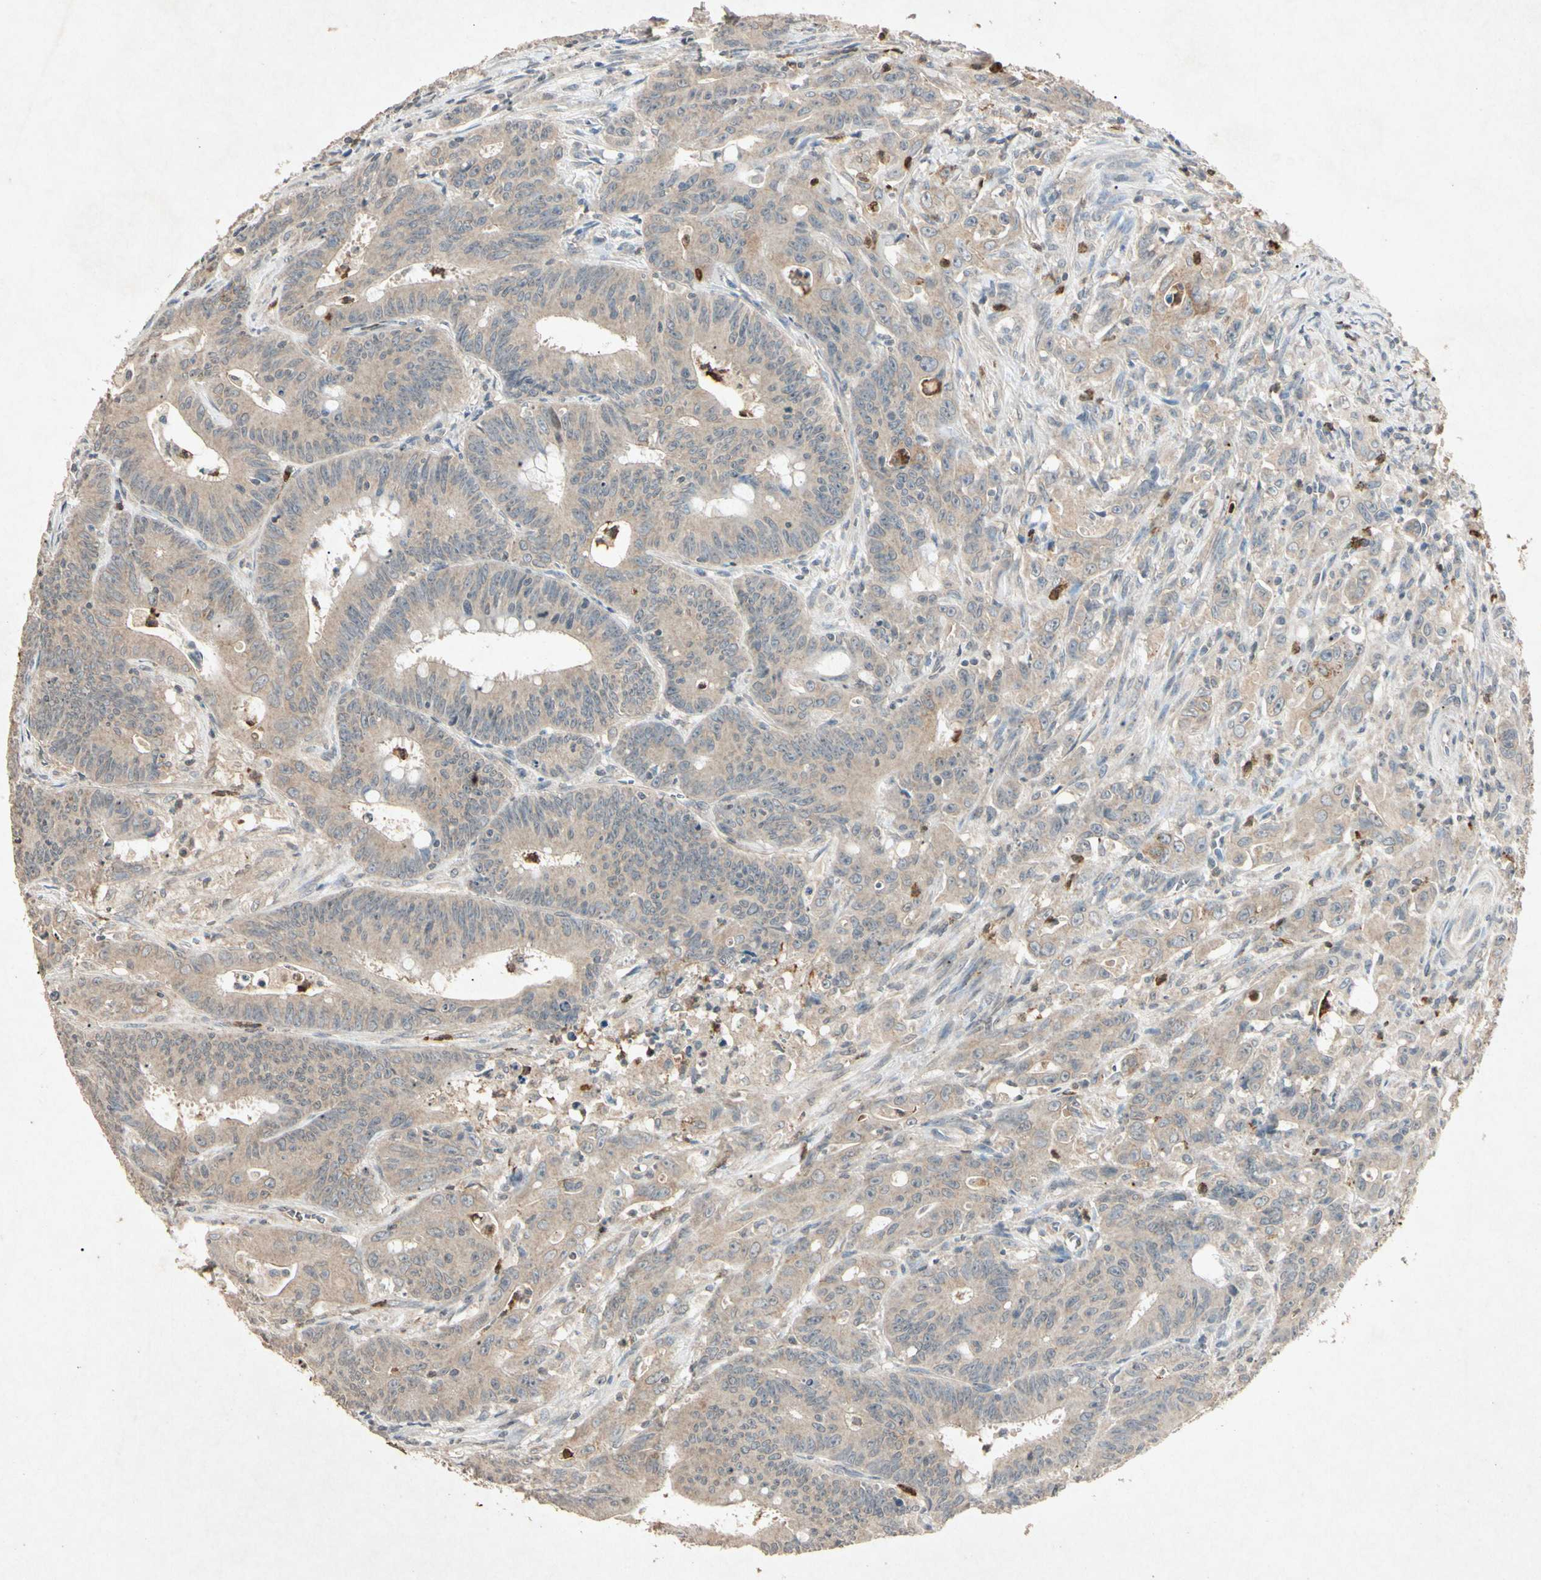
{"staining": {"intensity": "weak", "quantity": ">75%", "location": "cytoplasmic/membranous"}, "tissue": "colorectal cancer", "cell_type": "Tumor cells", "image_type": "cancer", "snomed": [{"axis": "morphology", "description": "Adenocarcinoma, NOS"}, {"axis": "topography", "description": "Colon"}], "caption": "Brown immunohistochemical staining in human adenocarcinoma (colorectal) displays weak cytoplasmic/membranous positivity in approximately >75% of tumor cells.", "gene": "MSRB1", "patient": {"sex": "male", "age": 45}}